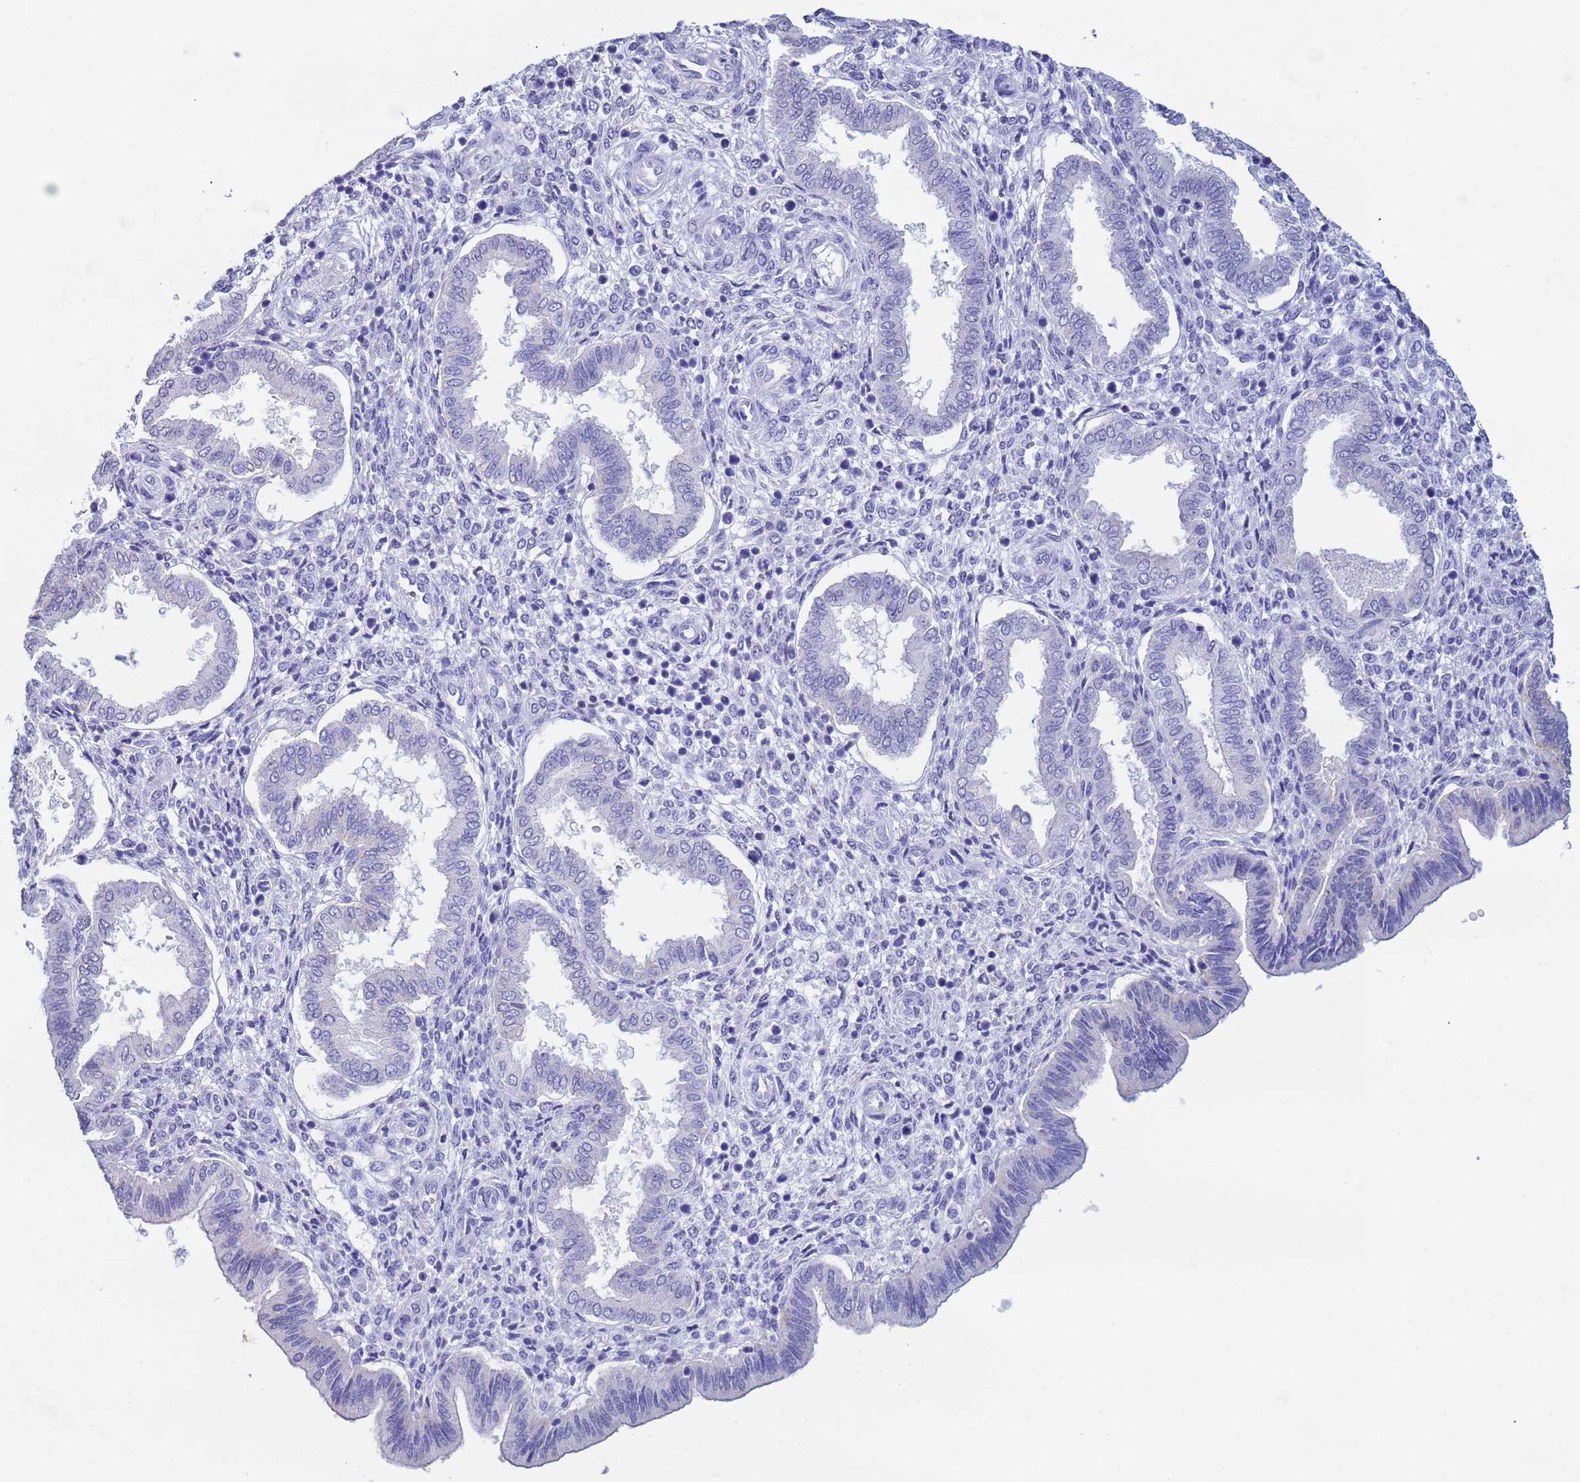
{"staining": {"intensity": "negative", "quantity": "none", "location": "none"}, "tissue": "endometrium", "cell_type": "Cells in endometrial stroma", "image_type": "normal", "snomed": [{"axis": "morphology", "description": "Normal tissue, NOS"}, {"axis": "topography", "description": "Endometrium"}], "caption": "Immunohistochemical staining of unremarkable endometrium displays no significant positivity in cells in endometrial stroma. Nuclei are stained in blue.", "gene": "CSTB", "patient": {"sex": "female", "age": 24}}